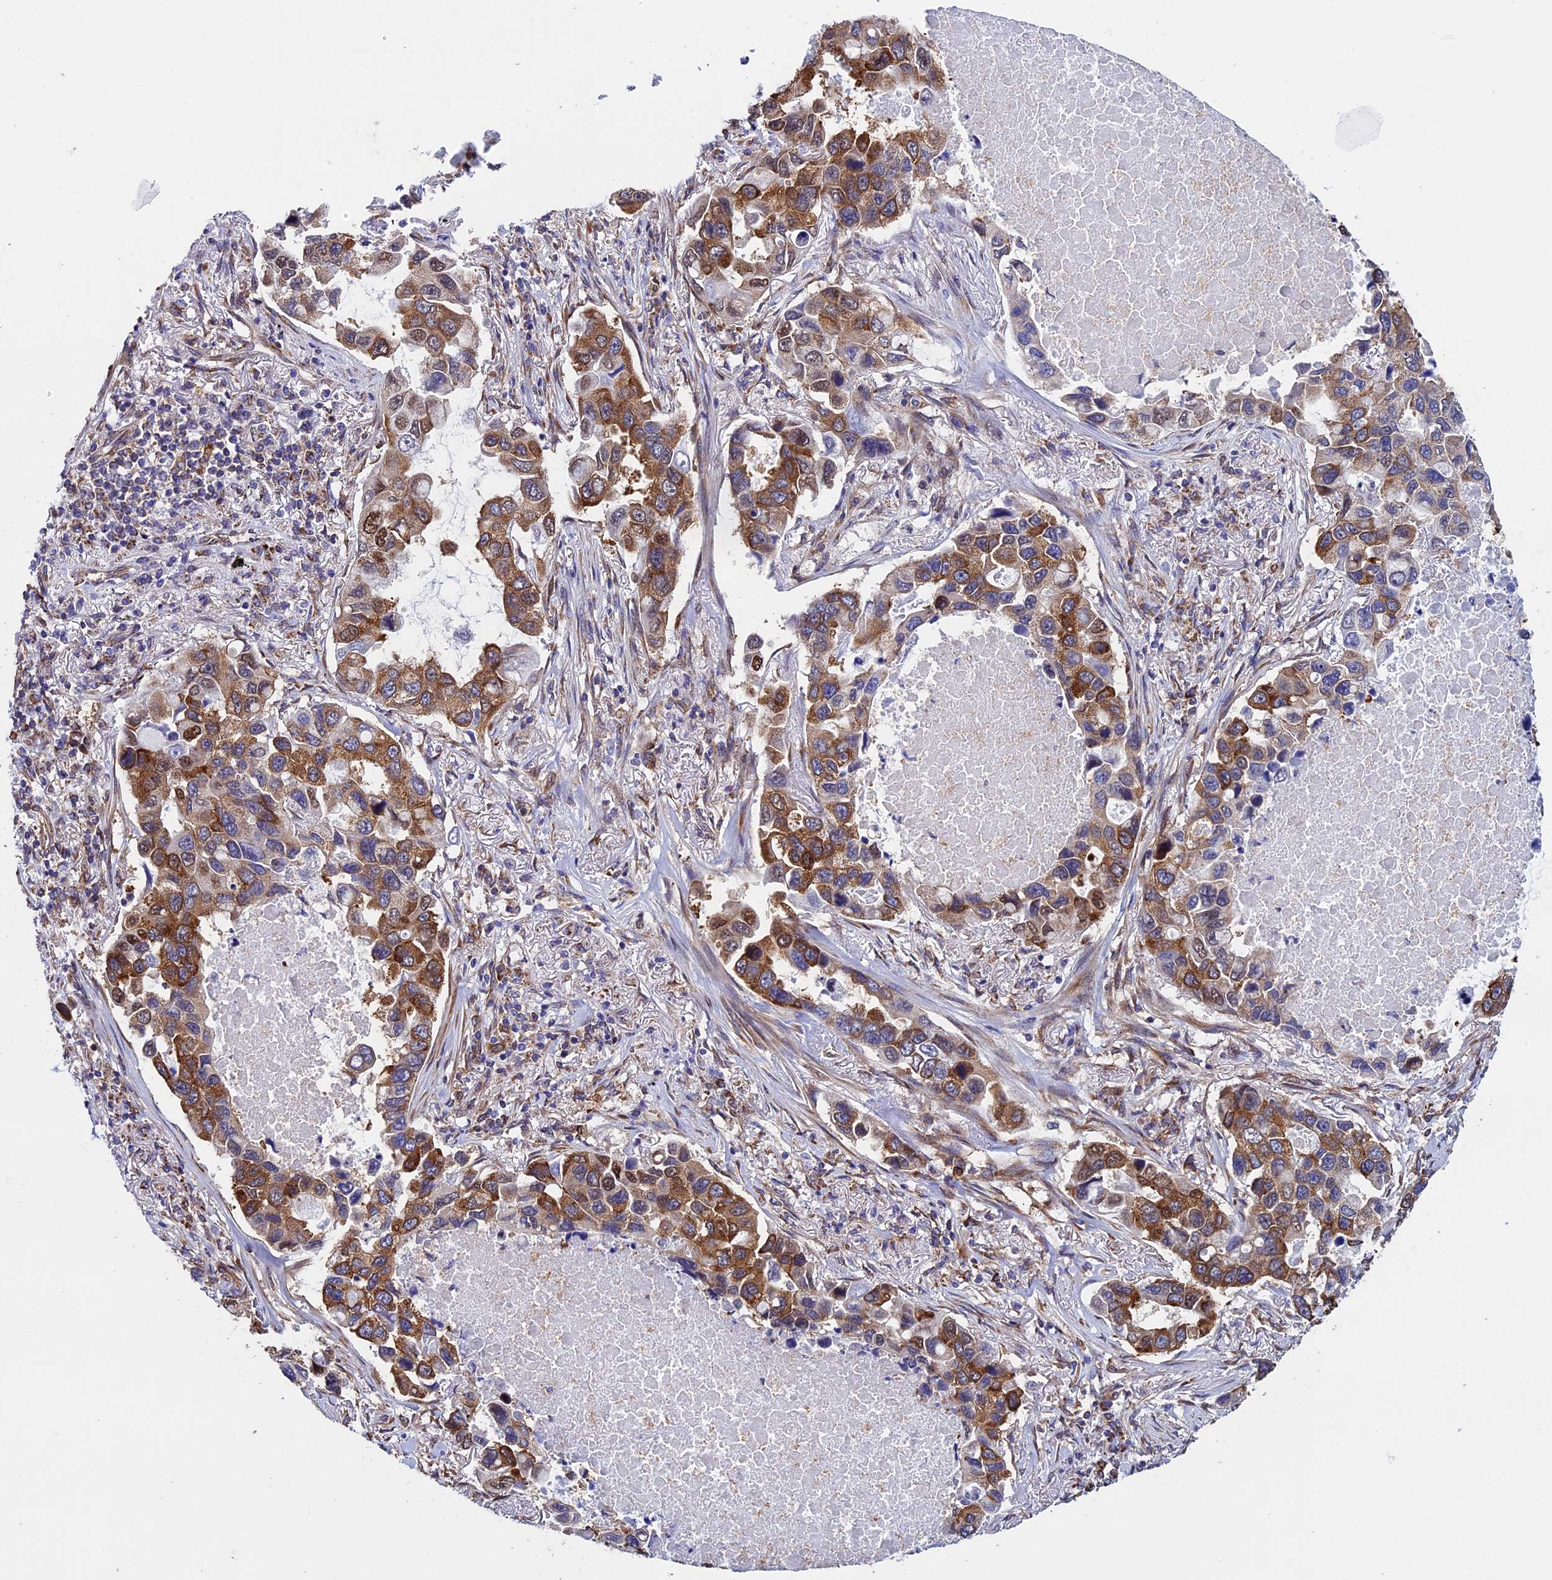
{"staining": {"intensity": "moderate", "quantity": ">75%", "location": "cytoplasmic/membranous"}, "tissue": "lung cancer", "cell_type": "Tumor cells", "image_type": "cancer", "snomed": [{"axis": "morphology", "description": "Adenocarcinoma, NOS"}, {"axis": "topography", "description": "Lung"}], "caption": "Human lung cancer stained with a brown dye displays moderate cytoplasmic/membranous positive staining in about >75% of tumor cells.", "gene": "SLC9A5", "patient": {"sex": "male", "age": 64}}